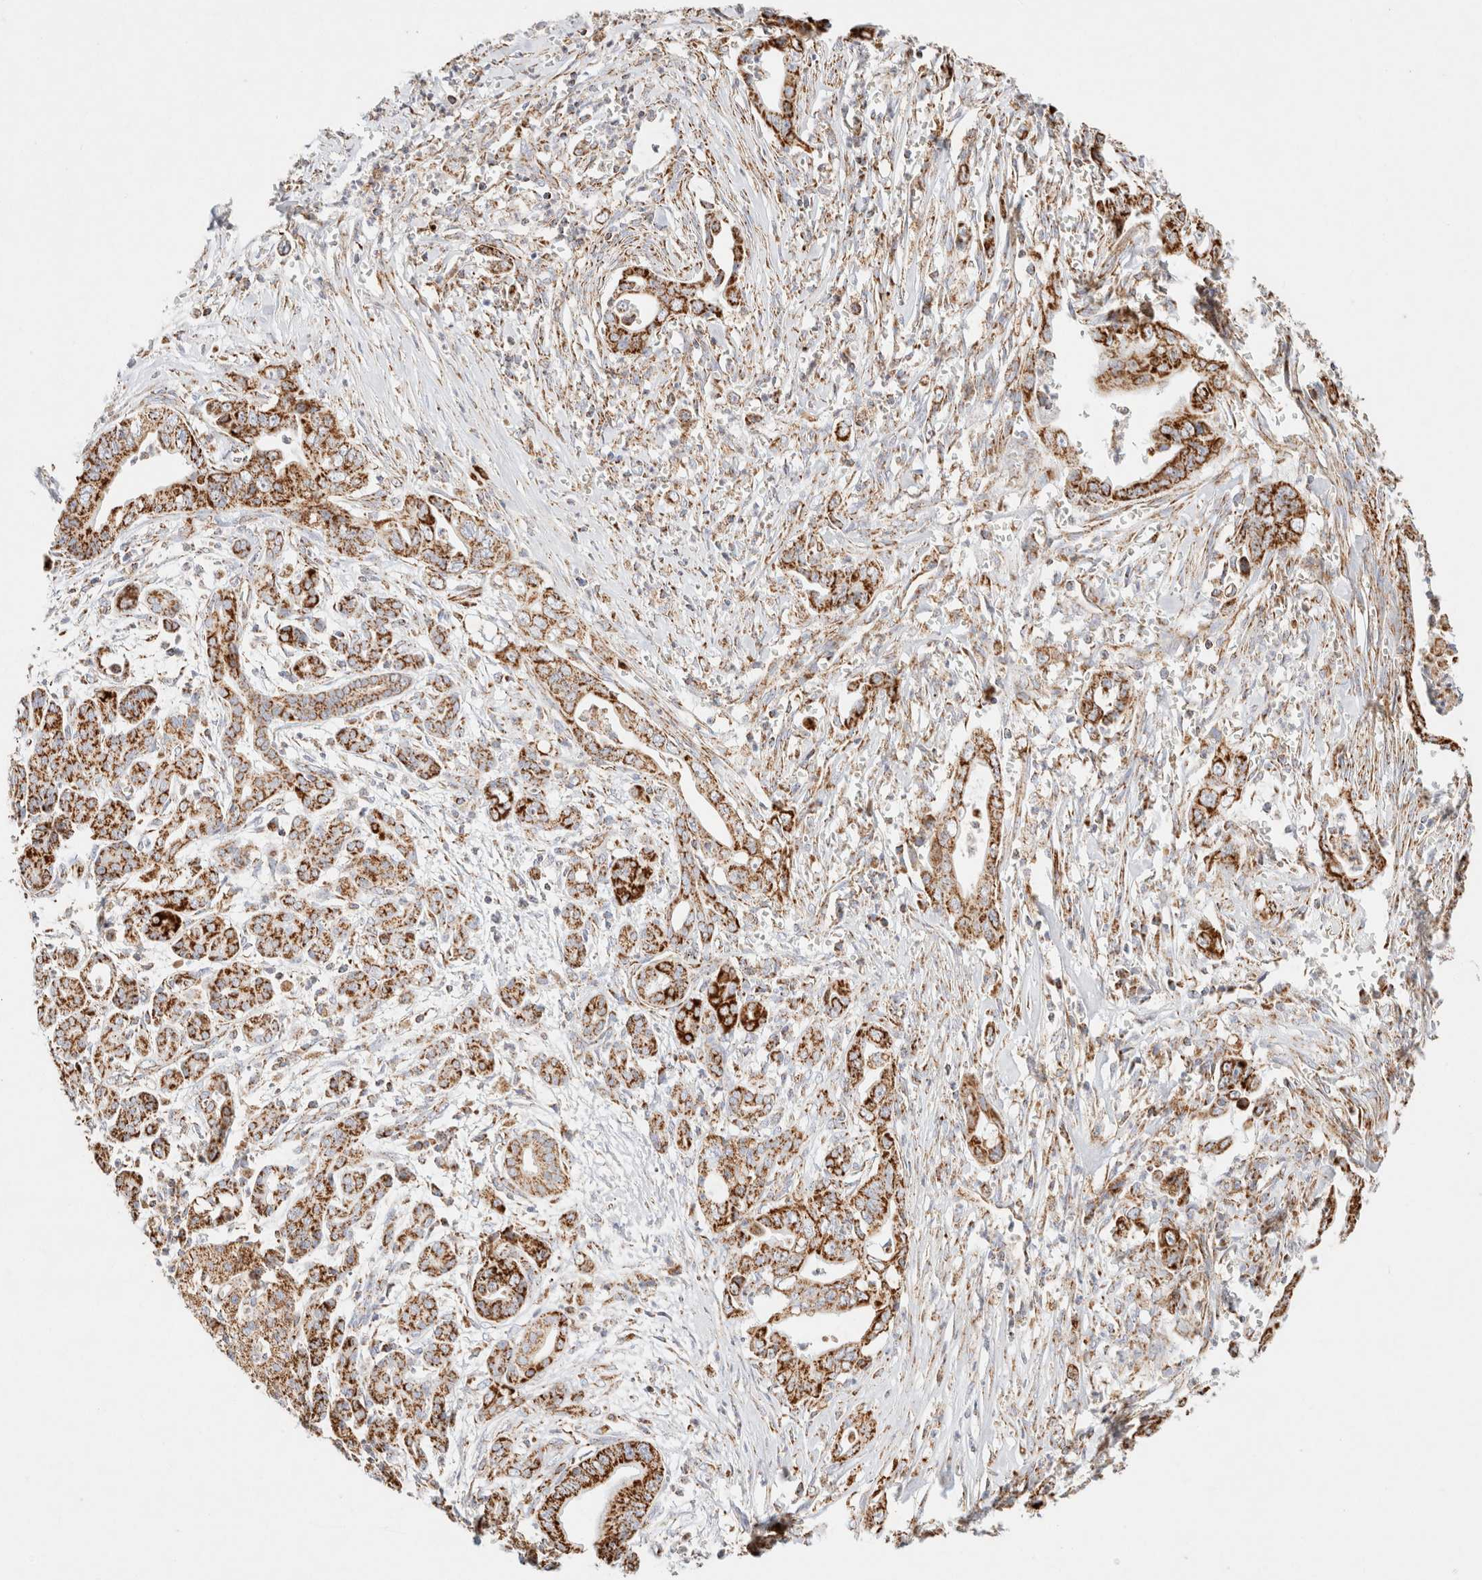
{"staining": {"intensity": "strong", "quantity": ">75%", "location": "cytoplasmic/membranous"}, "tissue": "pancreatic cancer", "cell_type": "Tumor cells", "image_type": "cancer", "snomed": [{"axis": "morphology", "description": "Adenocarcinoma, NOS"}, {"axis": "topography", "description": "Pancreas"}], "caption": "A high-resolution photomicrograph shows immunohistochemistry (IHC) staining of pancreatic cancer, which reveals strong cytoplasmic/membranous expression in about >75% of tumor cells. Ihc stains the protein in brown and the nuclei are stained blue.", "gene": "PHB2", "patient": {"sex": "male", "age": 59}}